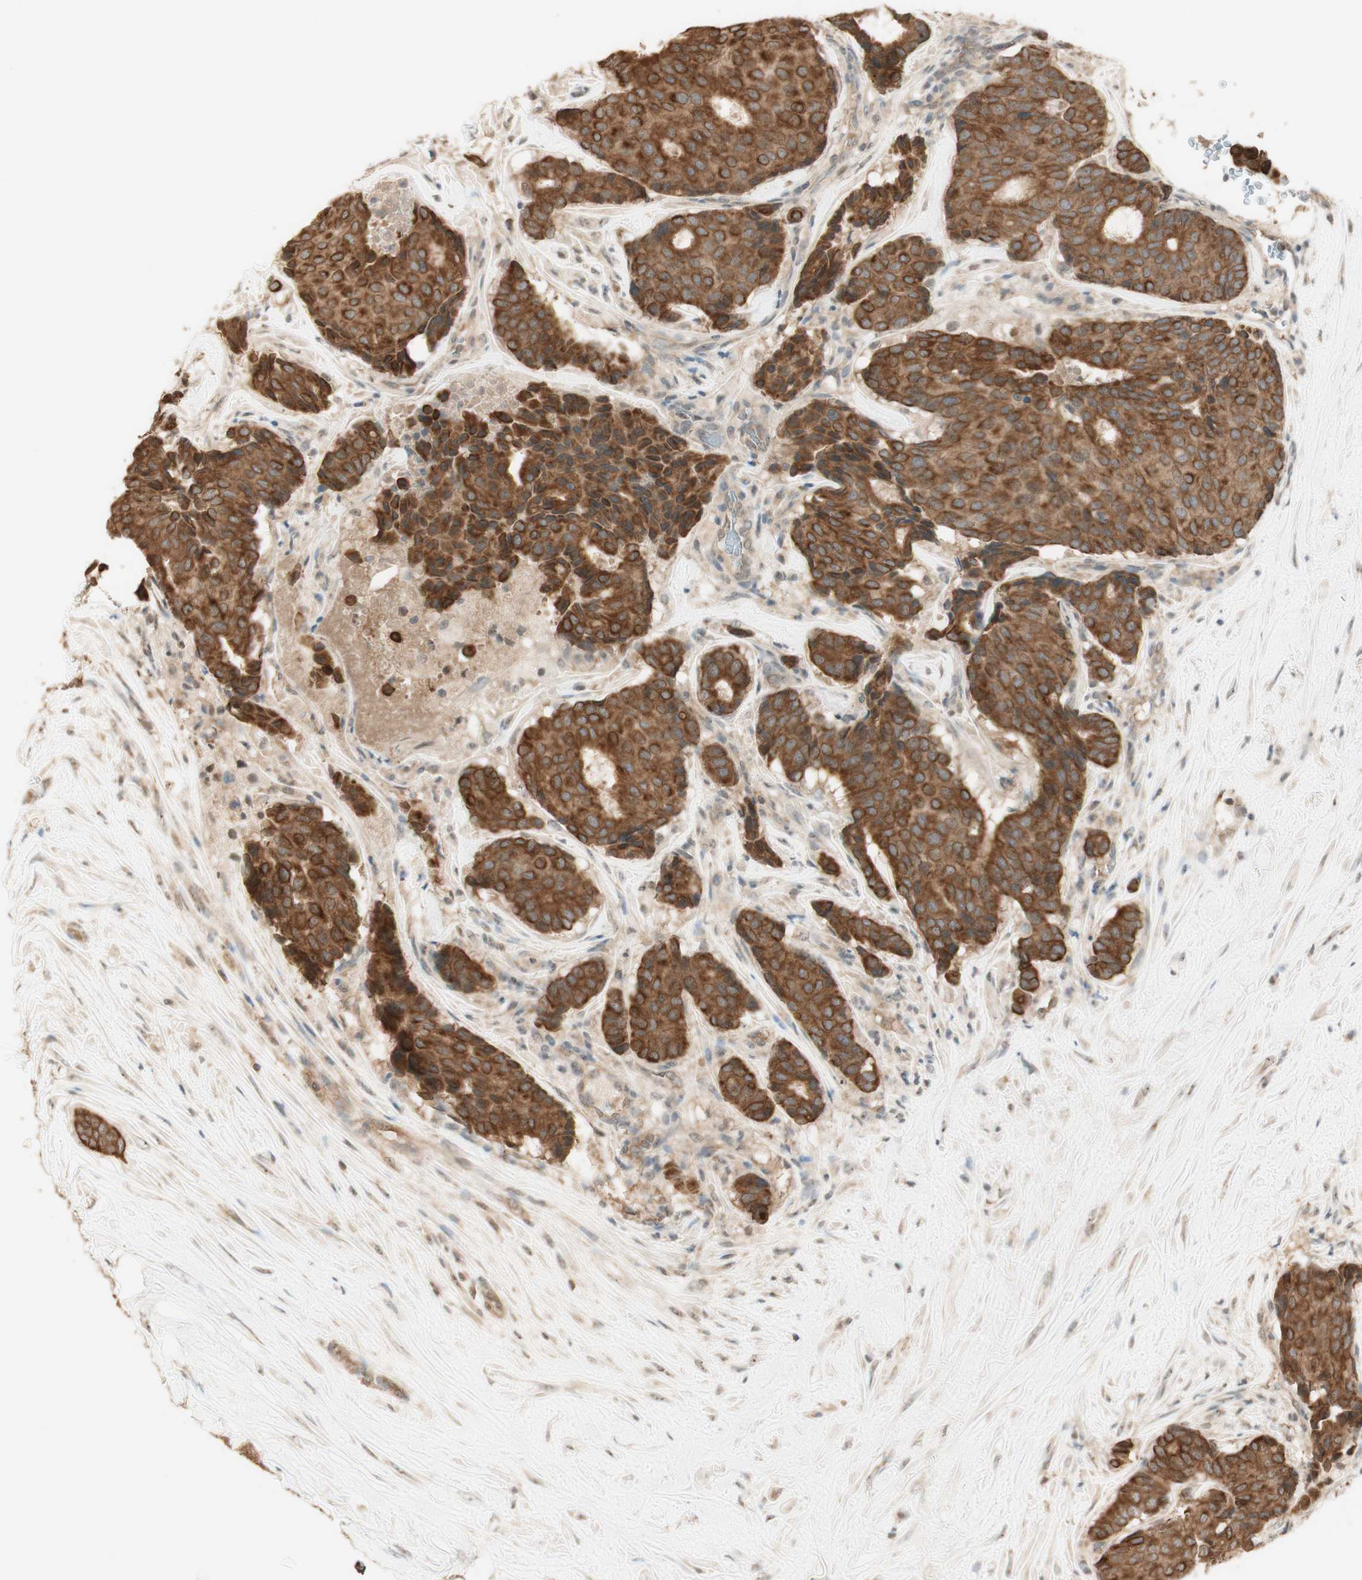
{"staining": {"intensity": "strong", "quantity": ">75%", "location": "cytoplasmic/membranous,nuclear"}, "tissue": "breast cancer", "cell_type": "Tumor cells", "image_type": "cancer", "snomed": [{"axis": "morphology", "description": "Duct carcinoma"}, {"axis": "topography", "description": "Breast"}], "caption": "Tumor cells show high levels of strong cytoplasmic/membranous and nuclear expression in approximately >75% of cells in human breast cancer.", "gene": "SPINT2", "patient": {"sex": "female", "age": 75}}